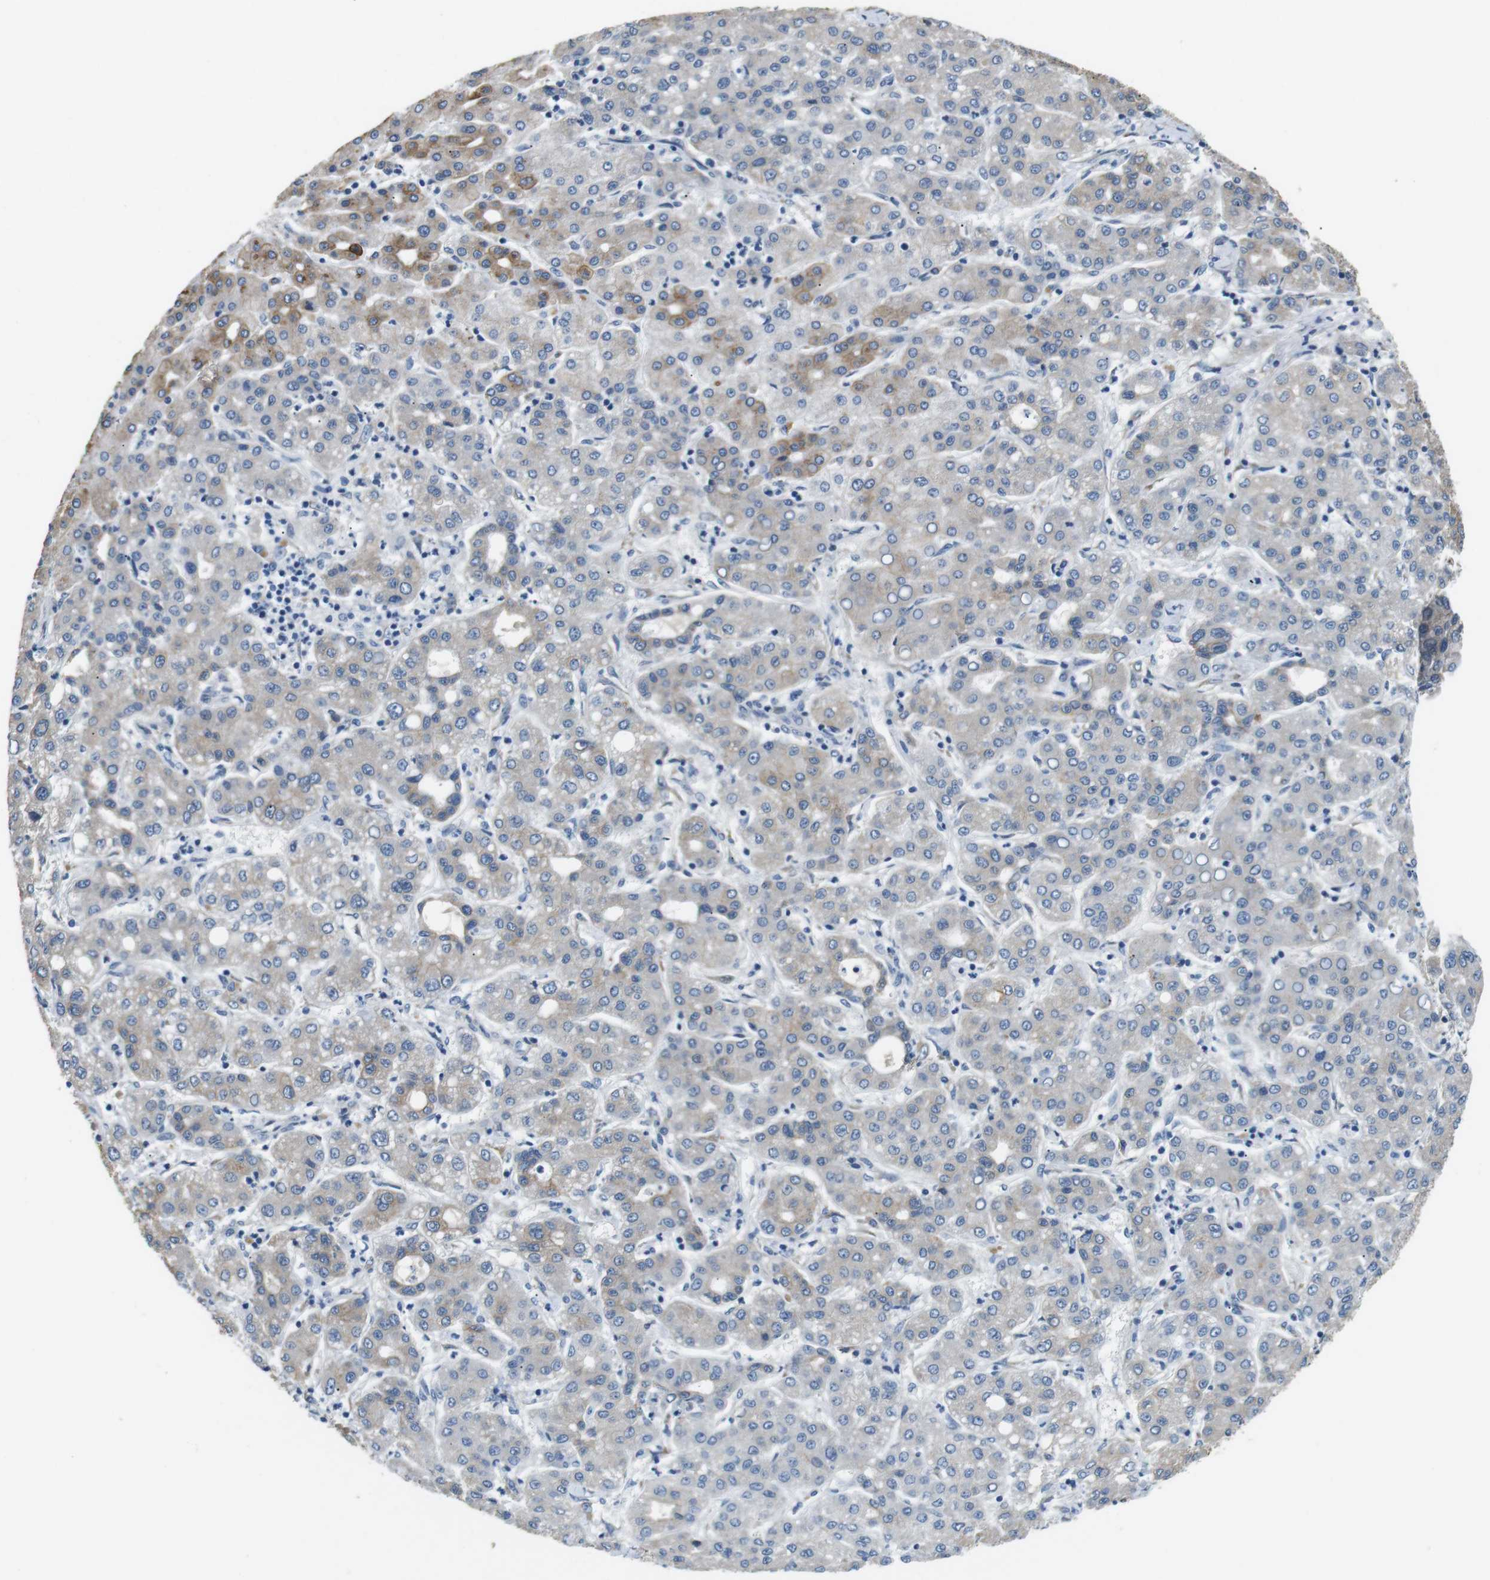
{"staining": {"intensity": "negative", "quantity": "none", "location": "none"}, "tissue": "liver cancer", "cell_type": "Tumor cells", "image_type": "cancer", "snomed": [{"axis": "morphology", "description": "Carcinoma, Hepatocellular, NOS"}, {"axis": "topography", "description": "Liver"}], "caption": "High magnification brightfield microscopy of hepatocellular carcinoma (liver) stained with DAB (3,3'-diaminobenzidine) (brown) and counterstained with hematoxylin (blue): tumor cells show no significant staining.", "gene": "UNC5CL", "patient": {"sex": "male", "age": 65}}